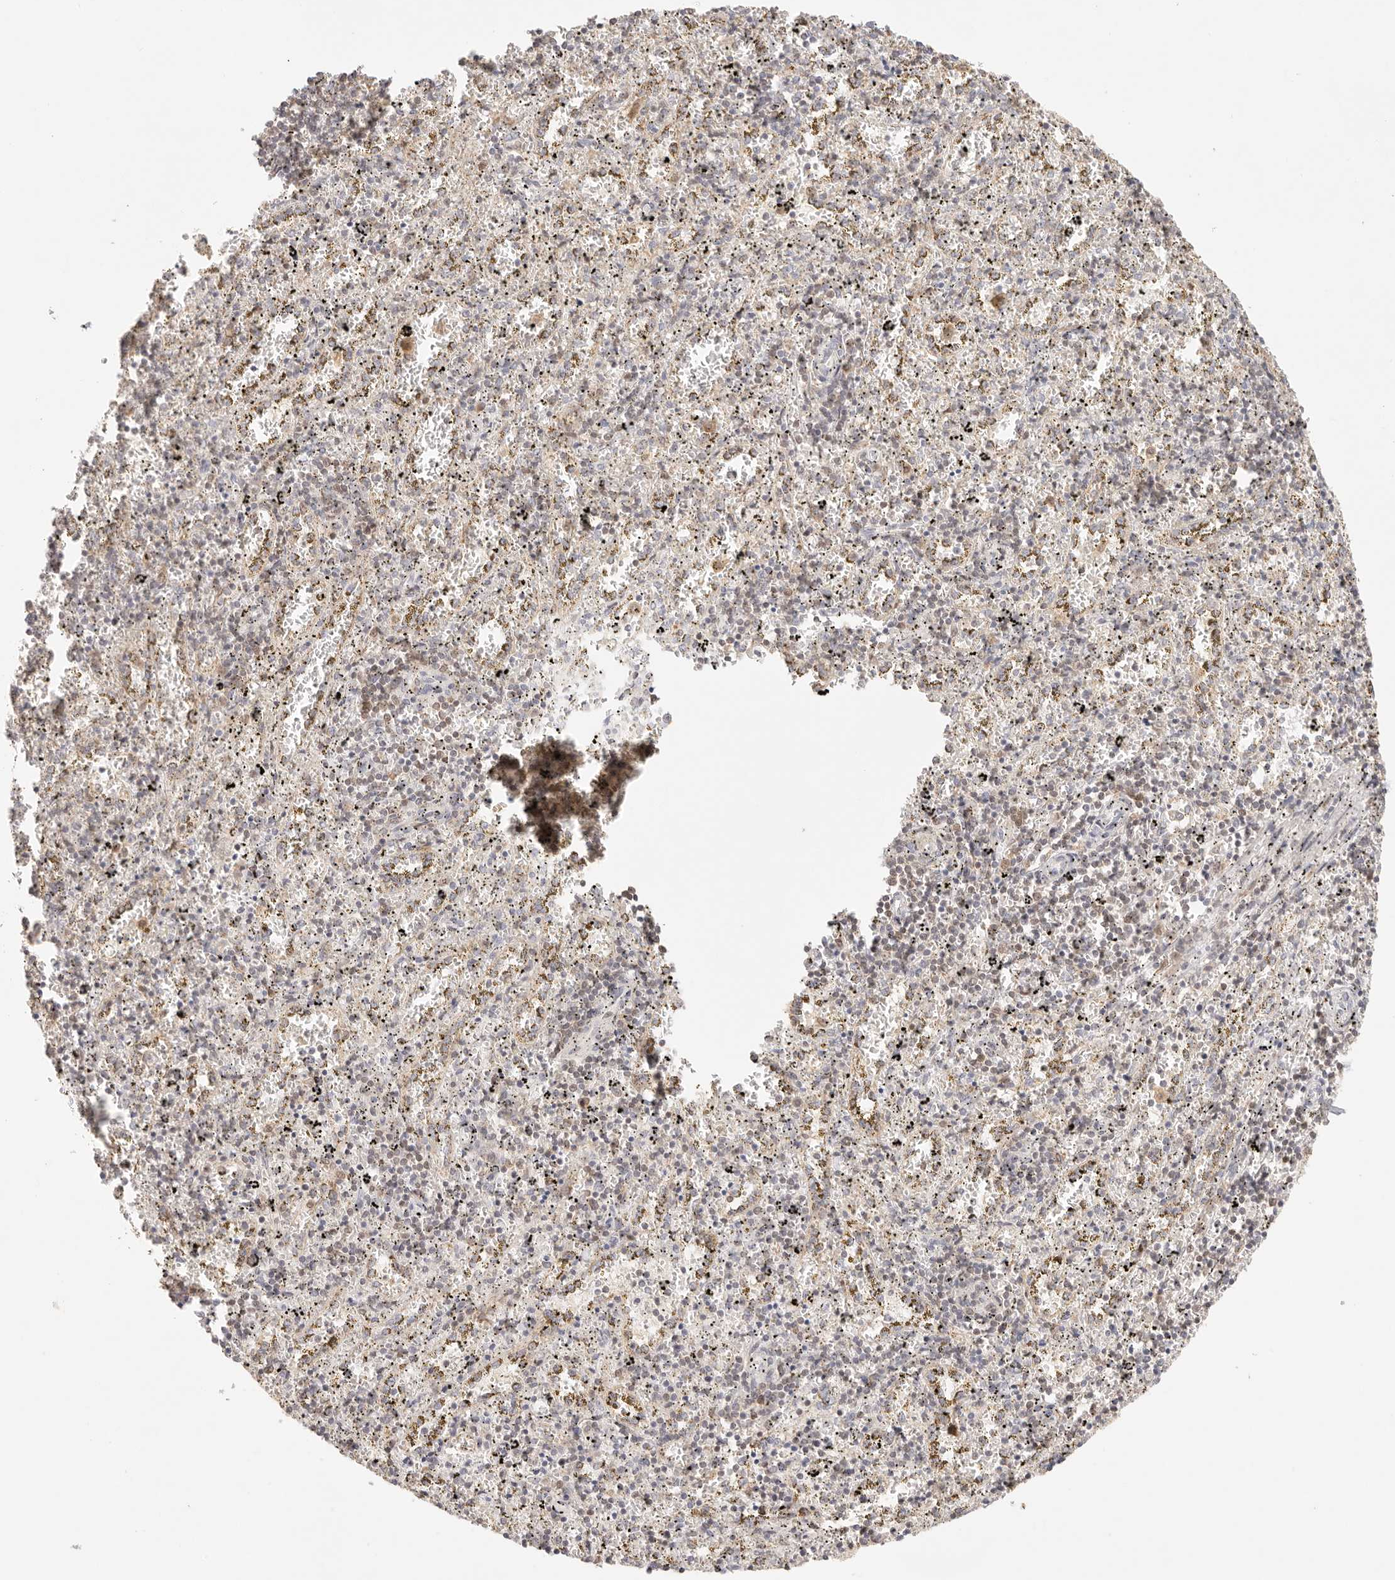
{"staining": {"intensity": "weak", "quantity": "<25%", "location": "cytoplasmic/membranous"}, "tissue": "spleen", "cell_type": "Cells in red pulp", "image_type": "normal", "snomed": [{"axis": "morphology", "description": "Normal tissue, NOS"}, {"axis": "topography", "description": "Spleen"}], "caption": "The photomicrograph exhibits no significant staining in cells in red pulp of spleen.", "gene": "COA6", "patient": {"sex": "male", "age": 11}}